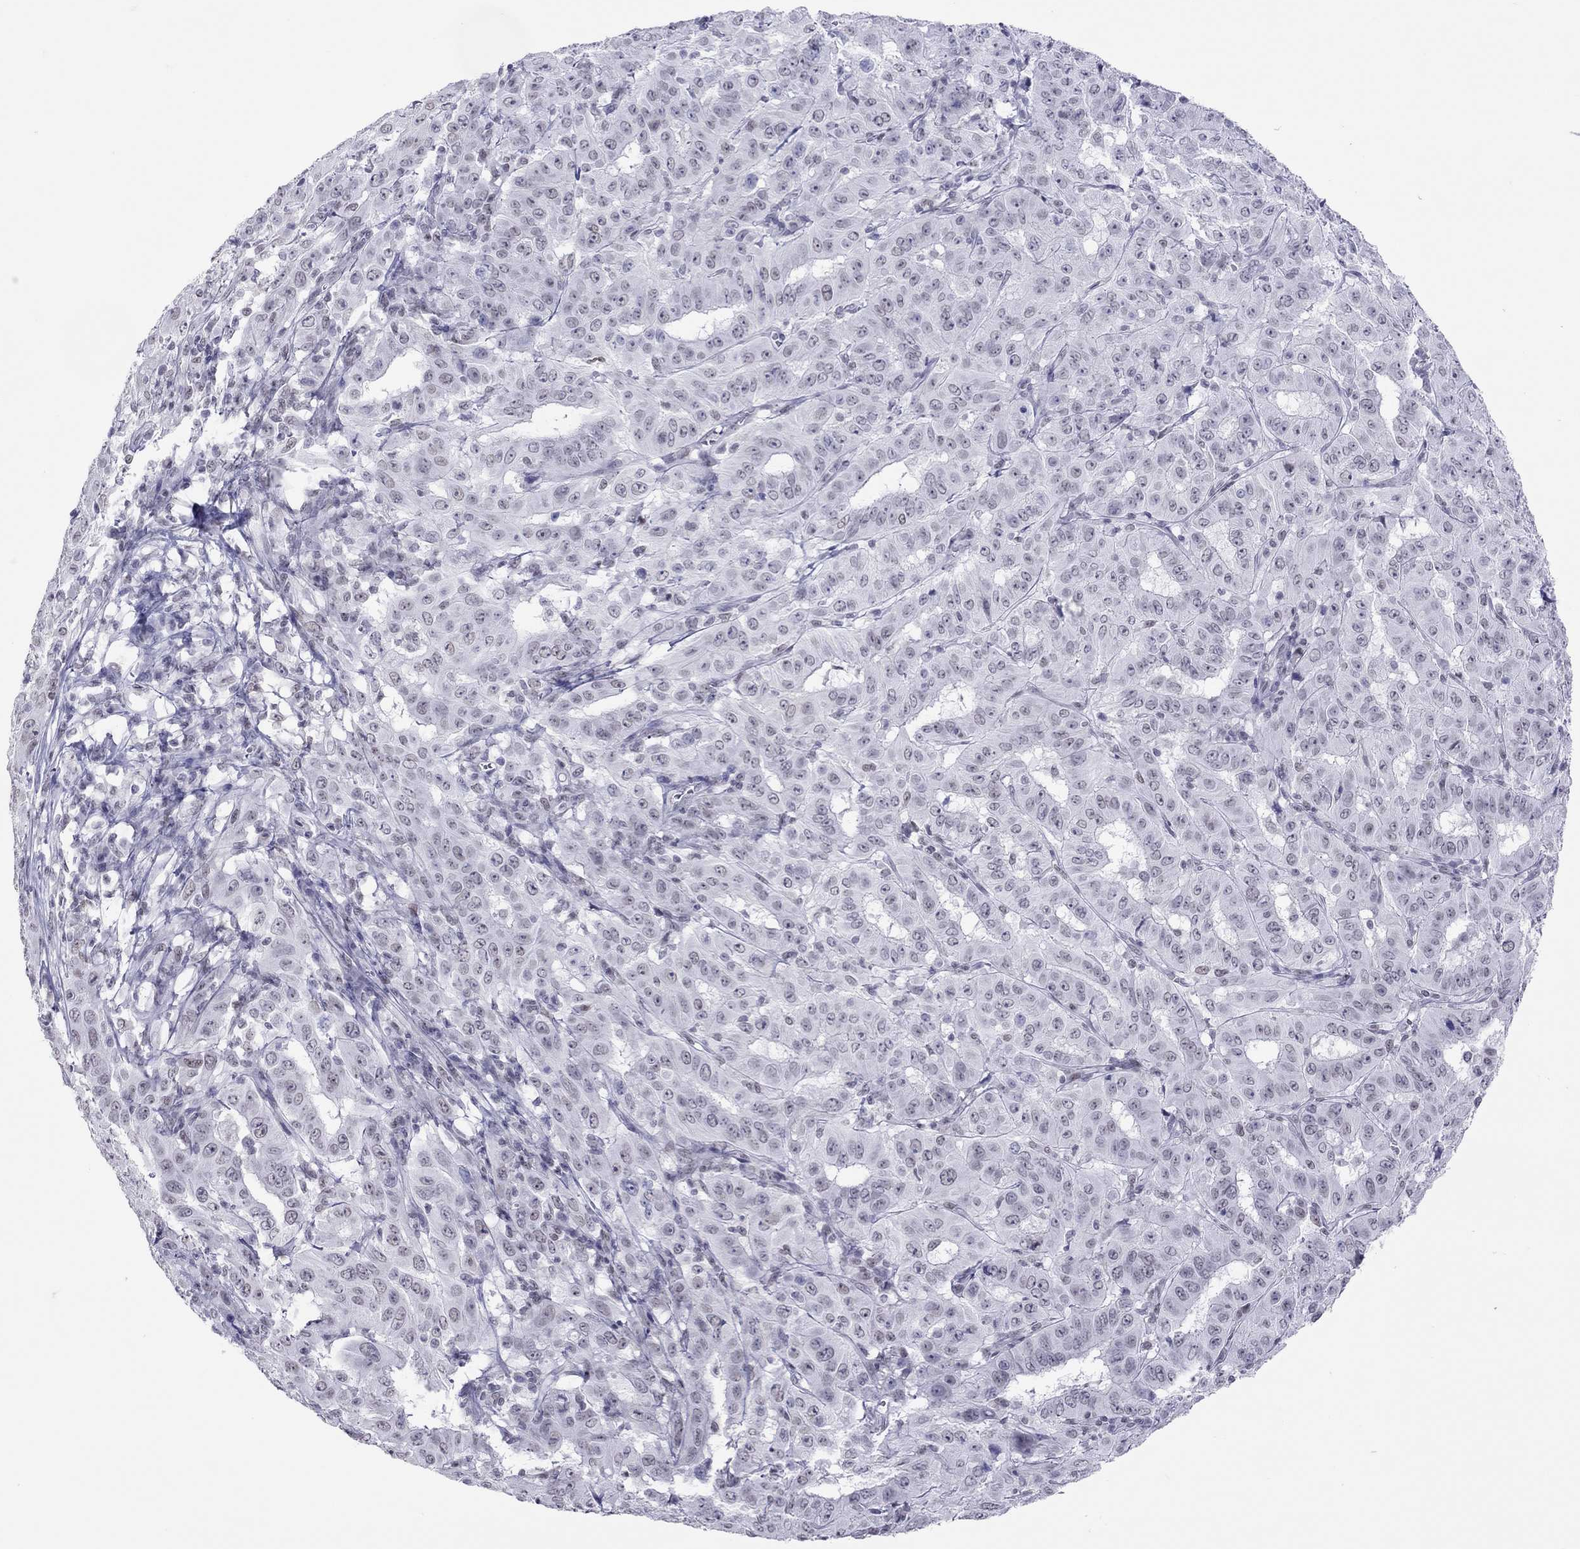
{"staining": {"intensity": "negative", "quantity": "none", "location": "none"}, "tissue": "pancreatic cancer", "cell_type": "Tumor cells", "image_type": "cancer", "snomed": [{"axis": "morphology", "description": "Adenocarcinoma, NOS"}, {"axis": "topography", "description": "Pancreas"}], "caption": "Adenocarcinoma (pancreatic) stained for a protein using immunohistochemistry (IHC) displays no positivity tumor cells.", "gene": "JHY", "patient": {"sex": "male", "age": 63}}